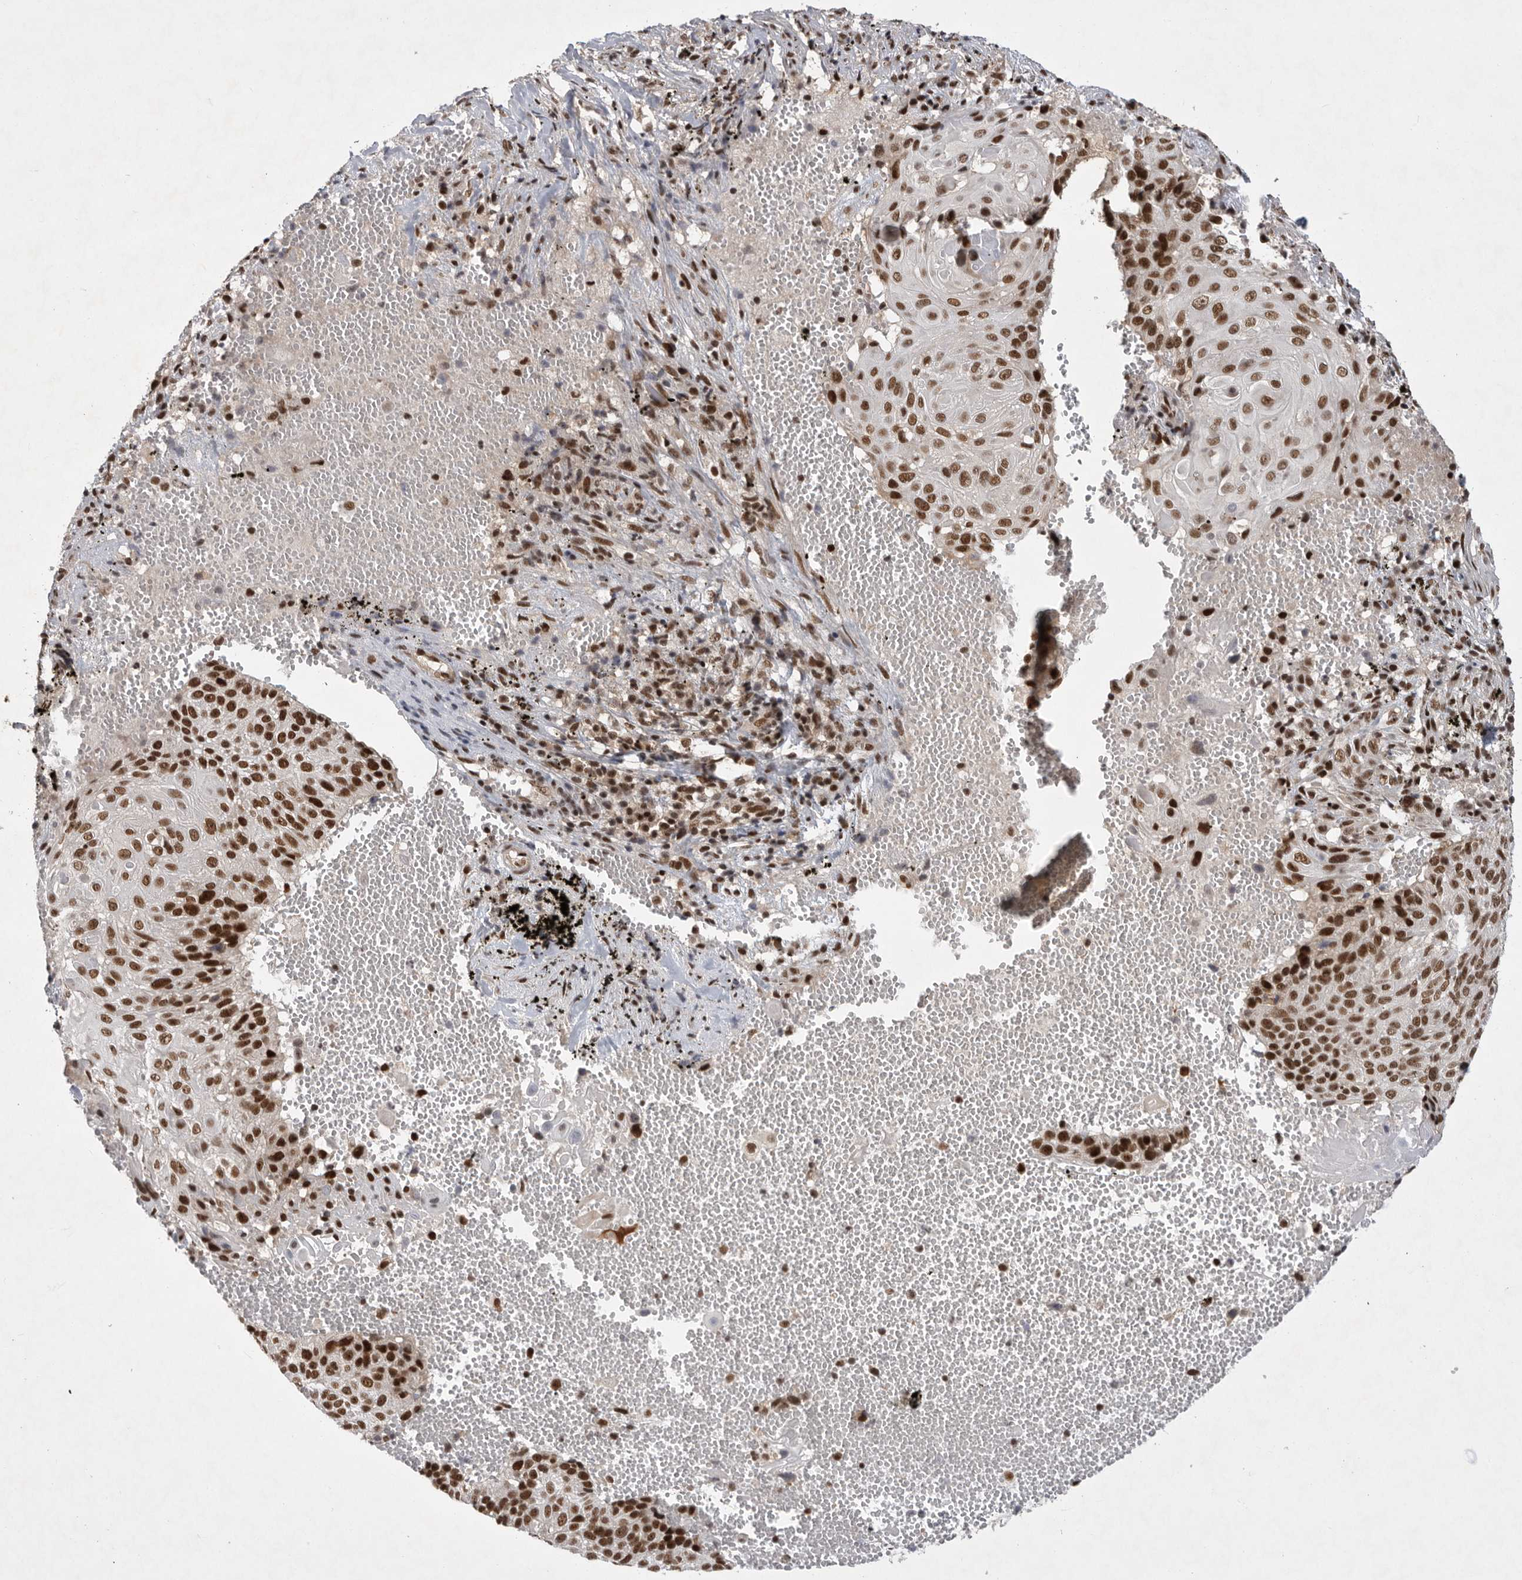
{"staining": {"intensity": "strong", "quantity": ">75%", "location": "nuclear"}, "tissue": "cervical cancer", "cell_type": "Tumor cells", "image_type": "cancer", "snomed": [{"axis": "morphology", "description": "Squamous cell carcinoma, NOS"}, {"axis": "topography", "description": "Cervix"}], "caption": "This histopathology image demonstrates IHC staining of human cervical cancer, with high strong nuclear positivity in approximately >75% of tumor cells.", "gene": "ZNF830", "patient": {"sex": "female", "age": 74}}